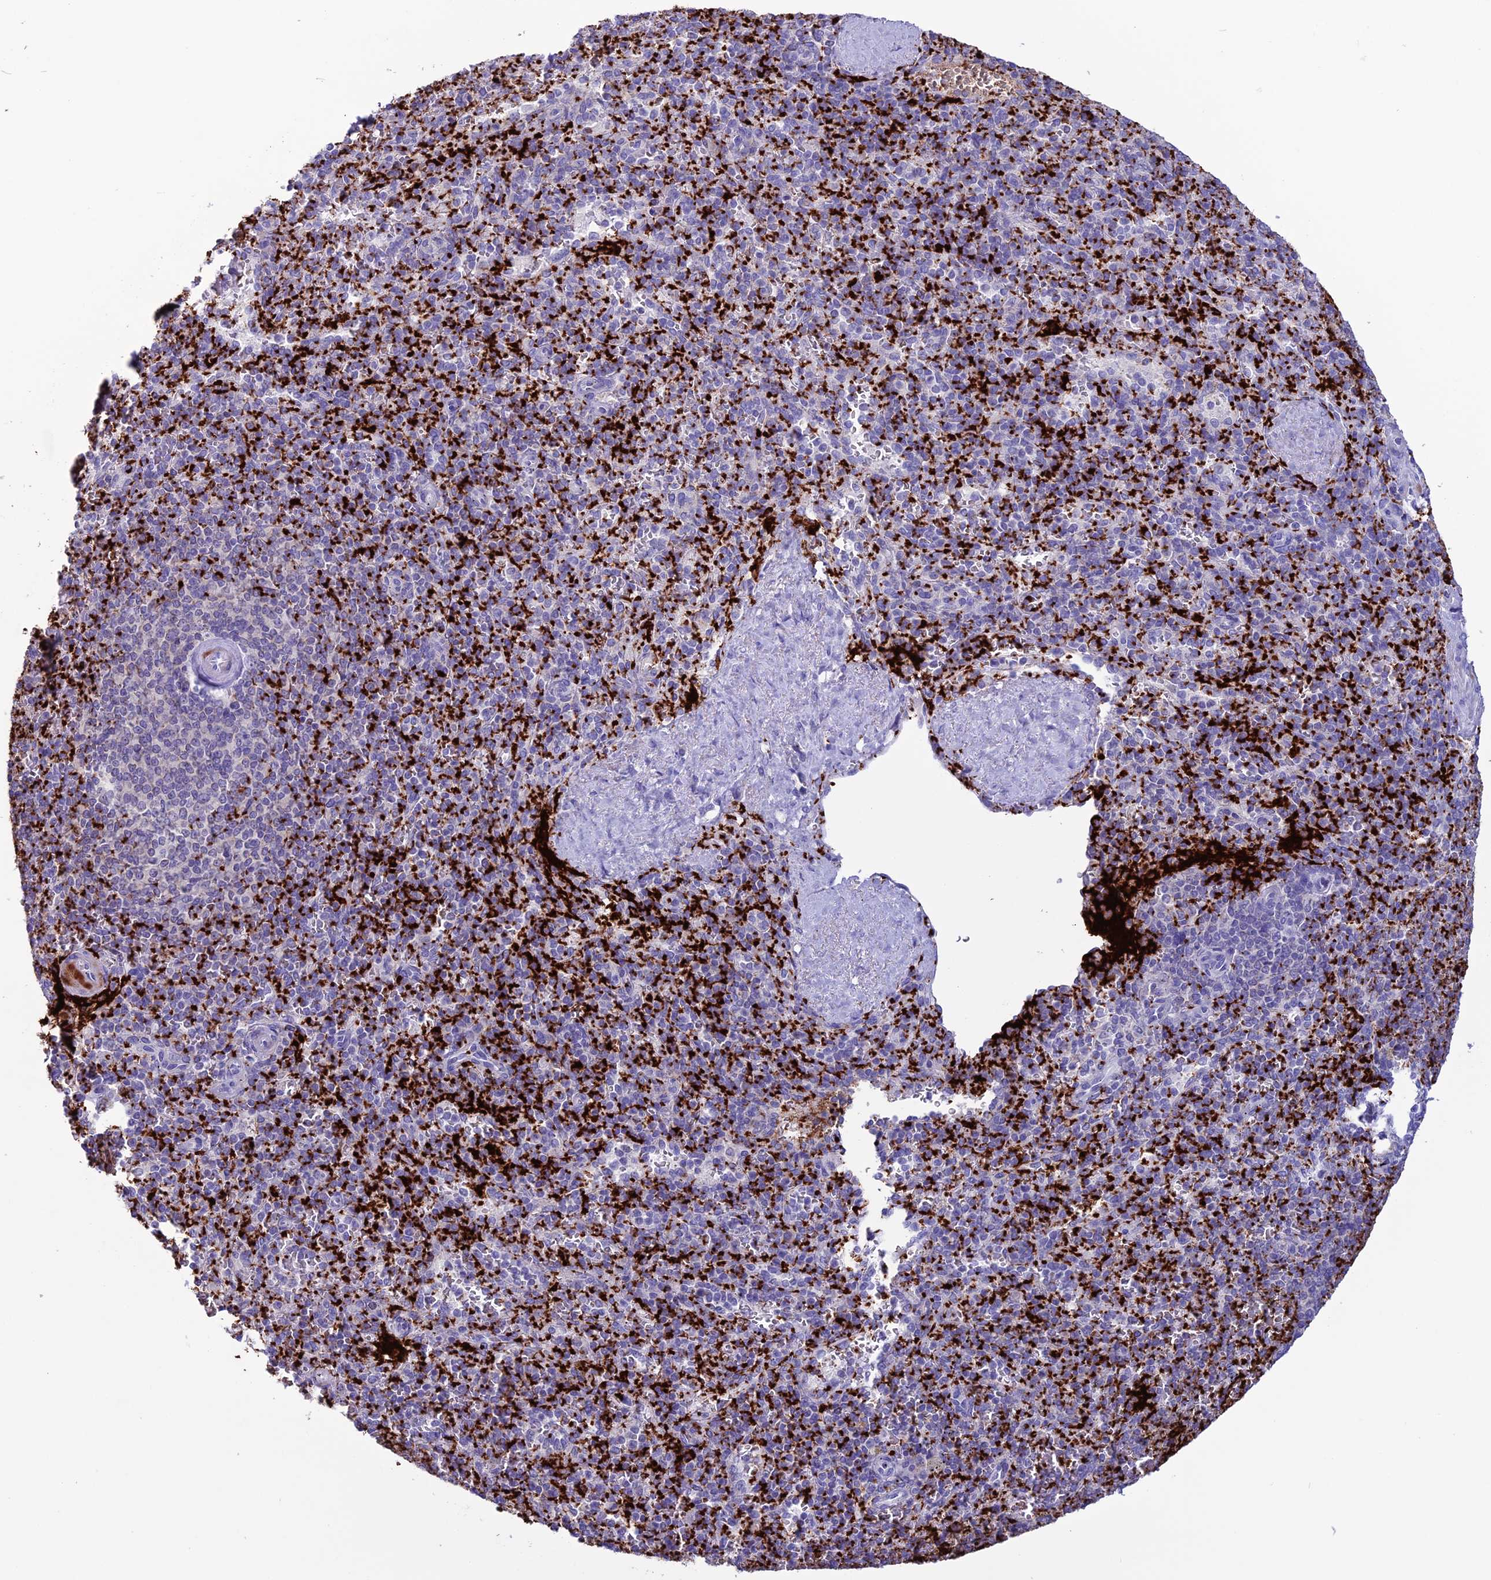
{"staining": {"intensity": "negative", "quantity": "none", "location": "none"}, "tissue": "spleen", "cell_type": "Cells in red pulp", "image_type": "normal", "snomed": [{"axis": "morphology", "description": "Normal tissue, NOS"}, {"axis": "topography", "description": "Spleen"}], "caption": "Immunohistochemistry (IHC) of normal human spleen reveals no staining in cells in red pulp.", "gene": "C21orf140", "patient": {"sex": "male", "age": 82}}